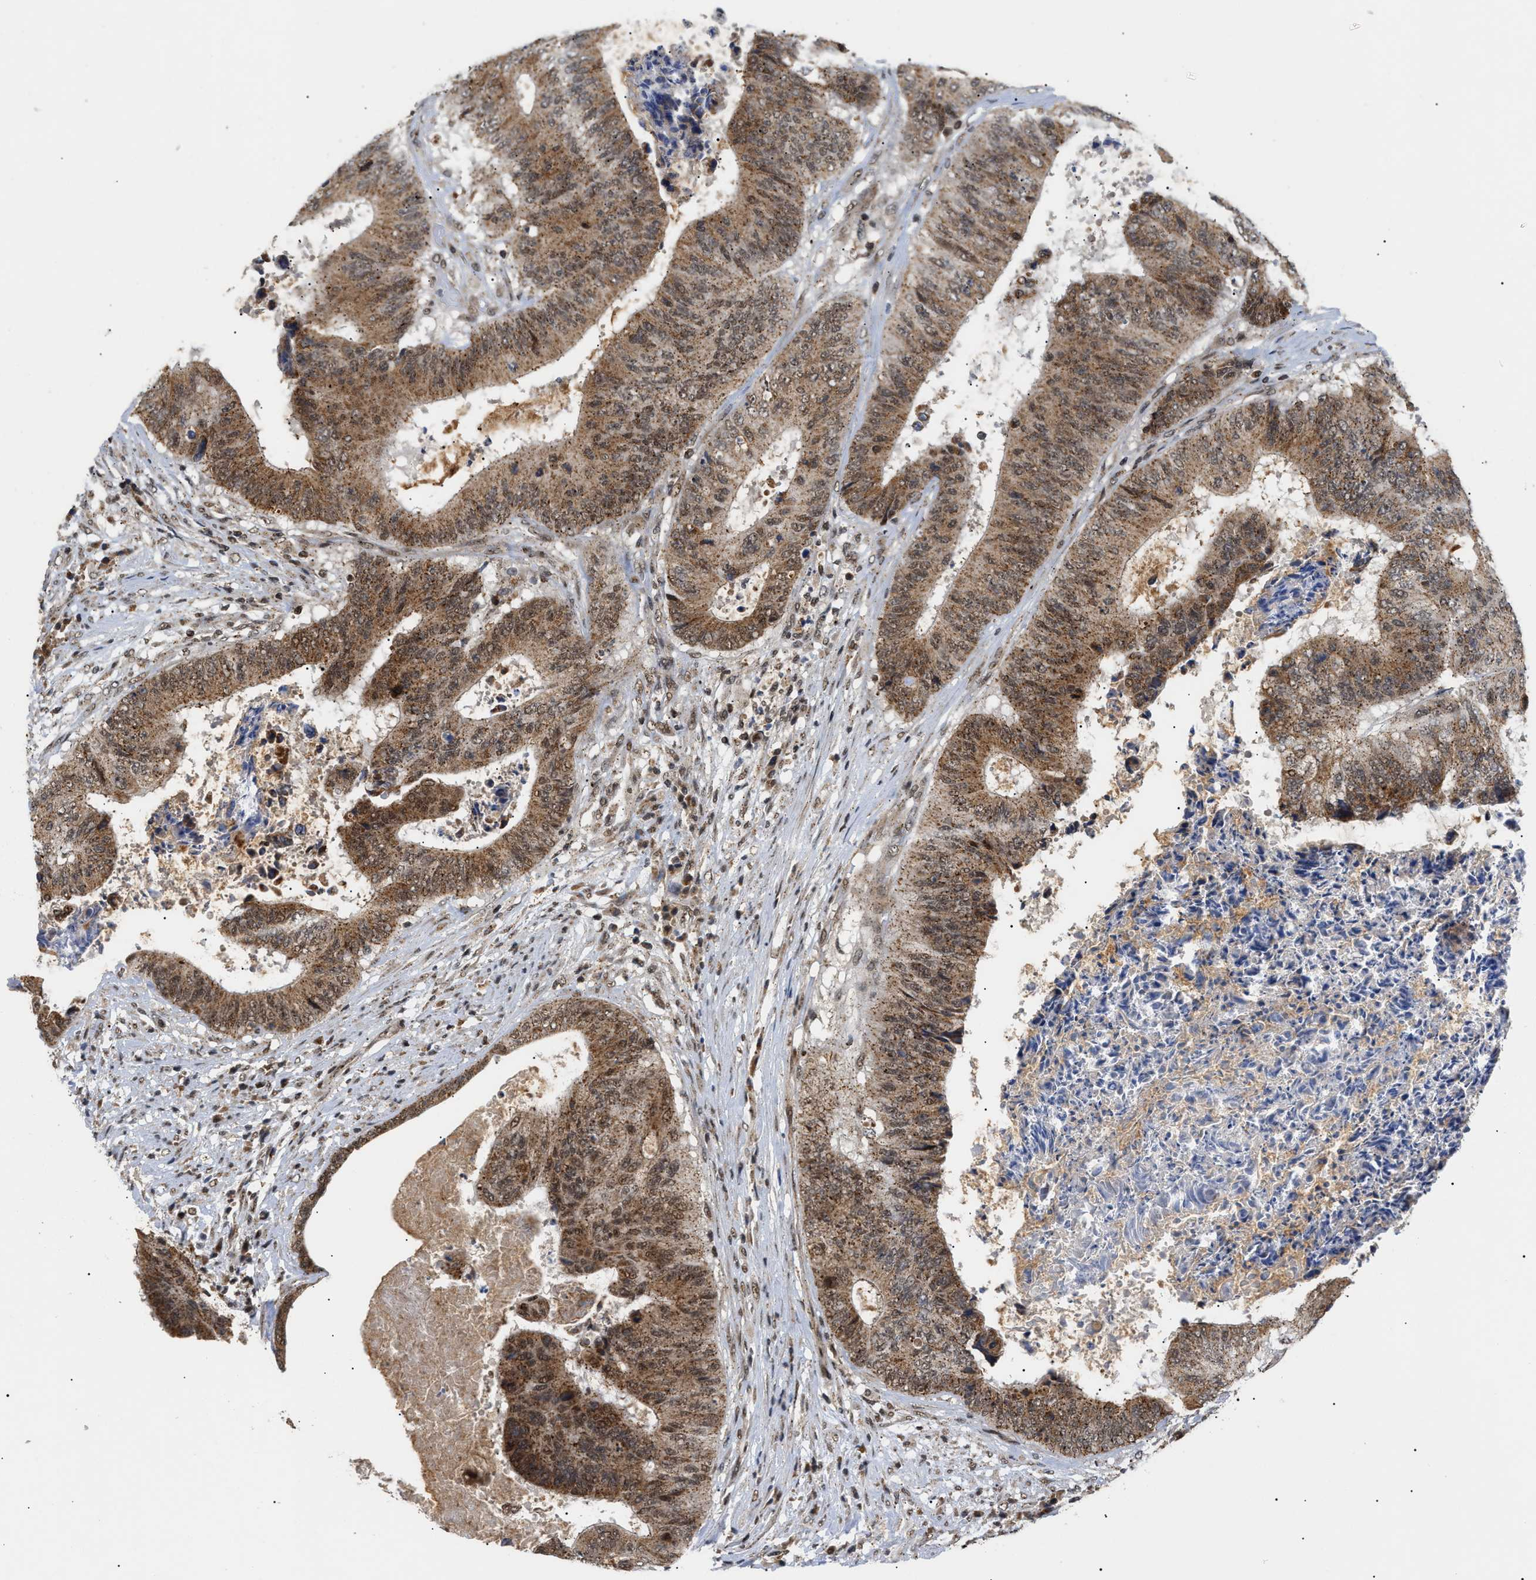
{"staining": {"intensity": "moderate", "quantity": ">75%", "location": "cytoplasmic/membranous"}, "tissue": "colorectal cancer", "cell_type": "Tumor cells", "image_type": "cancer", "snomed": [{"axis": "morphology", "description": "Adenocarcinoma, NOS"}, {"axis": "topography", "description": "Rectum"}], "caption": "Immunohistochemical staining of human colorectal adenocarcinoma displays medium levels of moderate cytoplasmic/membranous protein expression in about >75% of tumor cells.", "gene": "ZBTB11", "patient": {"sex": "male", "age": 72}}